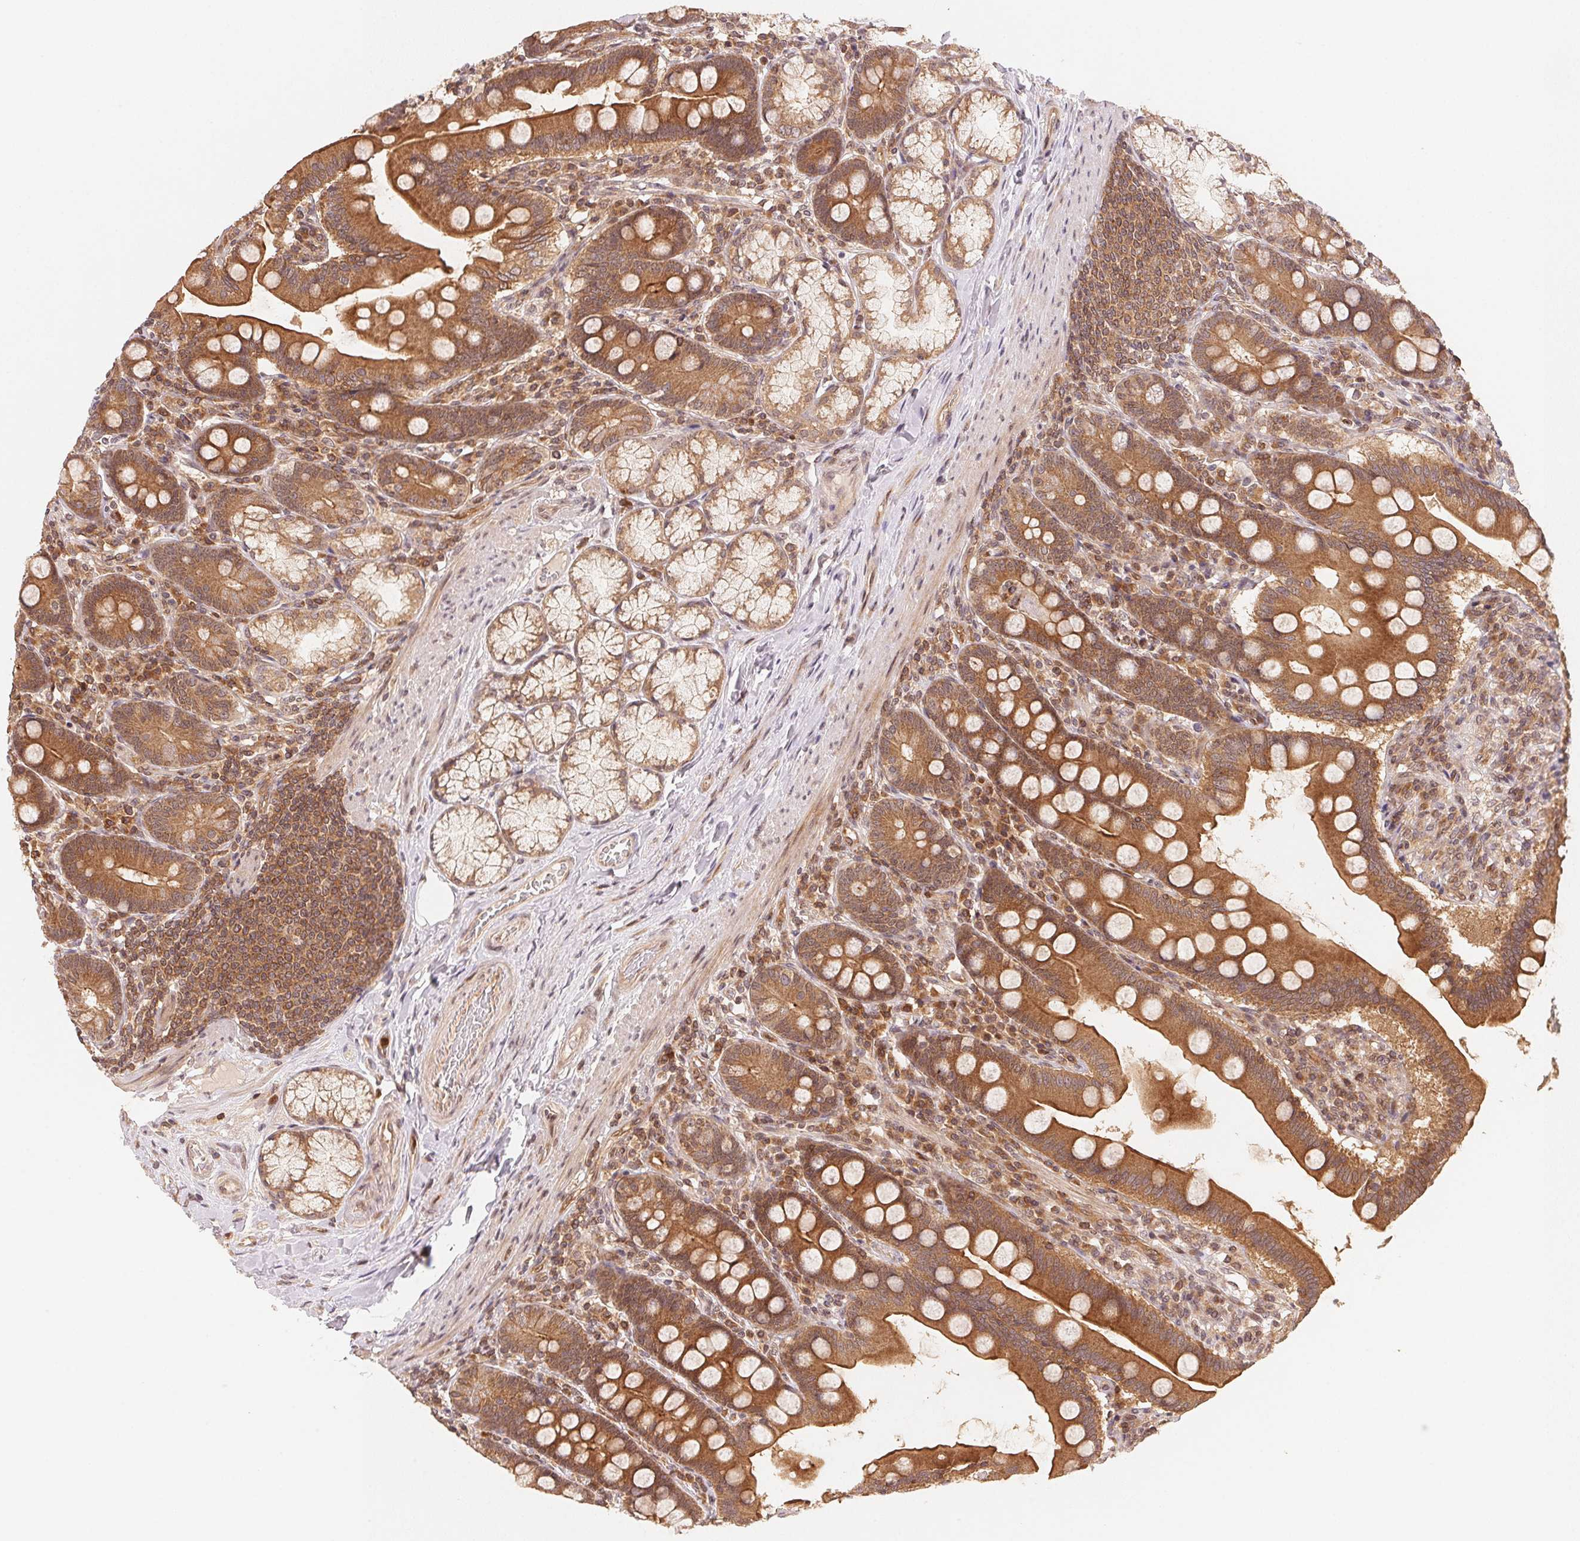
{"staining": {"intensity": "strong", "quantity": ">75%", "location": "cytoplasmic/membranous,nuclear"}, "tissue": "duodenum", "cell_type": "Glandular cells", "image_type": "normal", "snomed": [{"axis": "morphology", "description": "Normal tissue, NOS"}, {"axis": "topography", "description": "Duodenum"}], "caption": "Immunohistochemistry (DAB (3,3'-diaminobenzidine)) staining of normal duodenum reveals strong cytoplasmic/membranous,nuclear protein staining in approximately >75% of glandular cells. (DAB = brown stain, brightfield microscopy at high magnification).", "gene": "CCDC102B", "patient": {"sex": "female", "age": 67}}